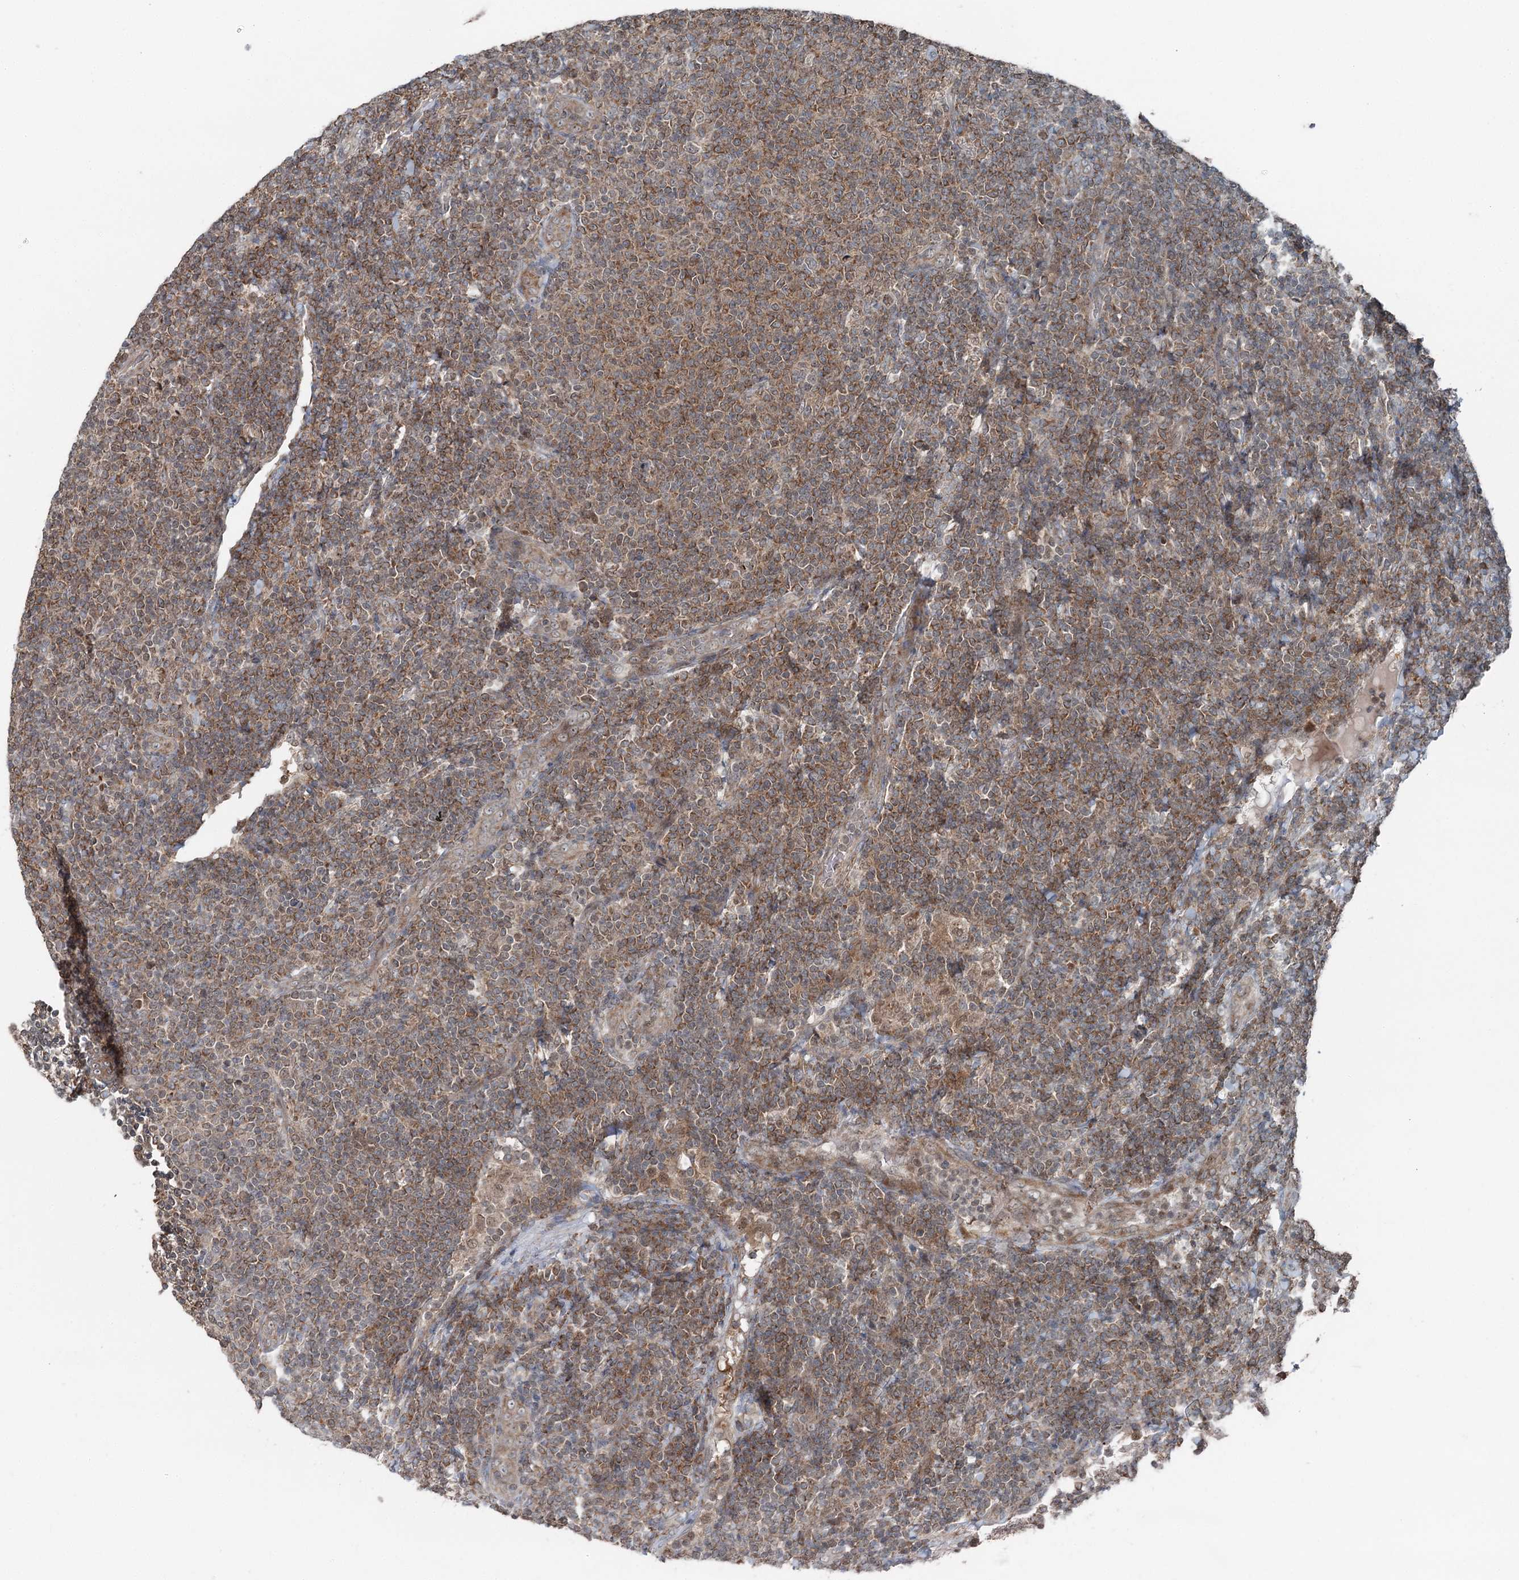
{"staining": {"intensity": "moderate", "quantity": ">75%", "location": "cytoplasmic/membranous"}, "tissue": "lymphoma", "cell_type": "Tumor cells", "image_type": "cancer", "snomed": [{"axis": "morphology", "description": "Malignant lymphoma, non-Hodgkin's type, Low grade"}, {"axis": "topography", "description": "Lymph node"}], "caption": "Malignant lymphoma, non-Hodgkin's type (low-grade) stained with a brown dye displays moderate cytoplasmic/membranous positive positivity in approximately >75% of tumor cells.", "gene": "WAPL", "patient": {"sex": "male", "age": 66}}